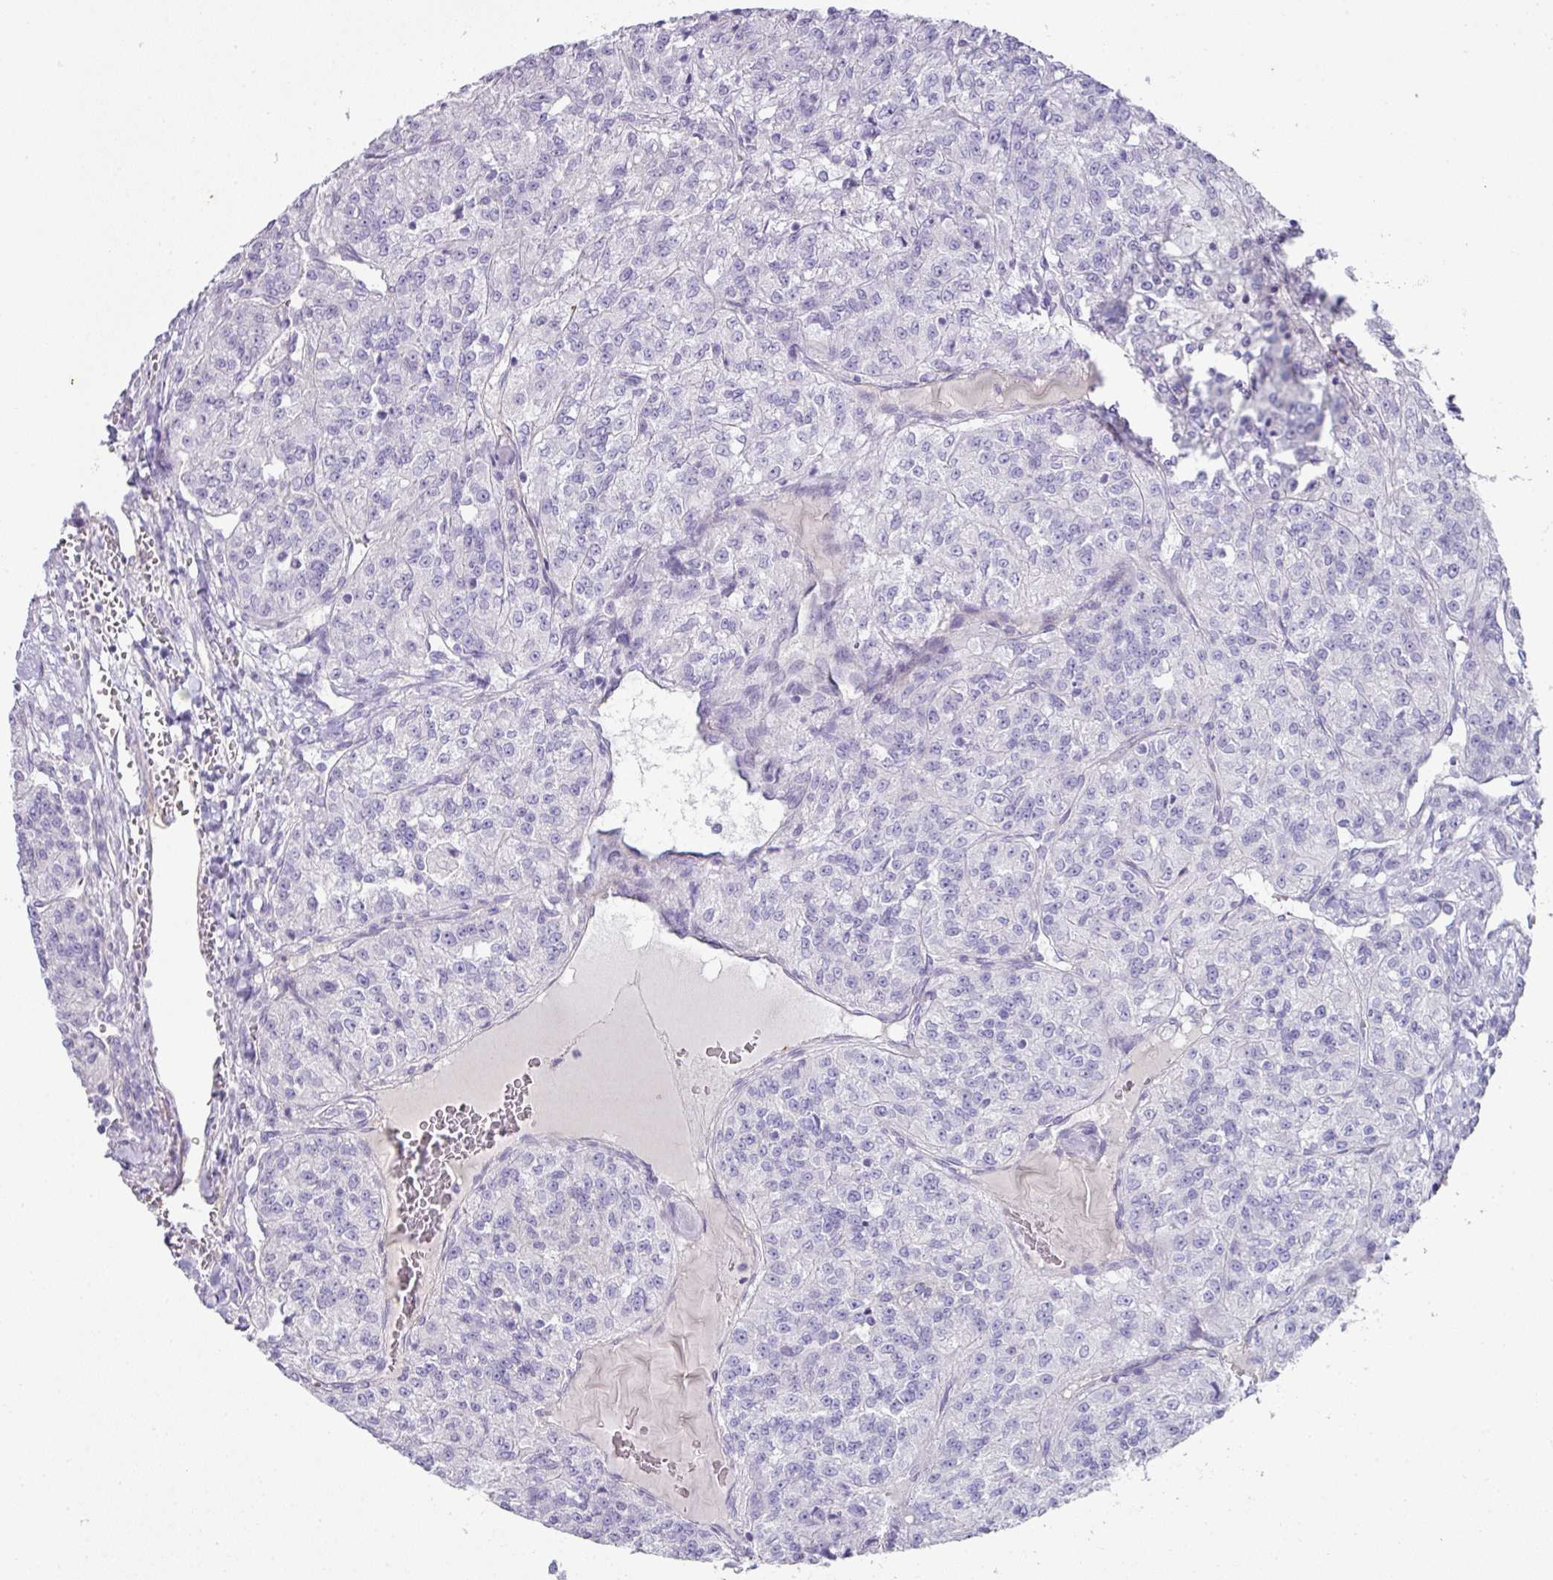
{"staining": {"intensity": "negative", "quantity": "none", "location": "none"}, "tissue": "renal cancer", "cell_type": "Tumor cells", "image_type": "cancer", "snomed": [{"axis": "morphology", "description": "Adenocarcinoma, NOS"}, {"axis": "topography", "description": "Kidney"}], "caption": "There is no significant expression in tumor cells of renal cancer (adenocarcinoma).", "gene": "OR52N1", "patient": {"sex": "female", "age": 63}}